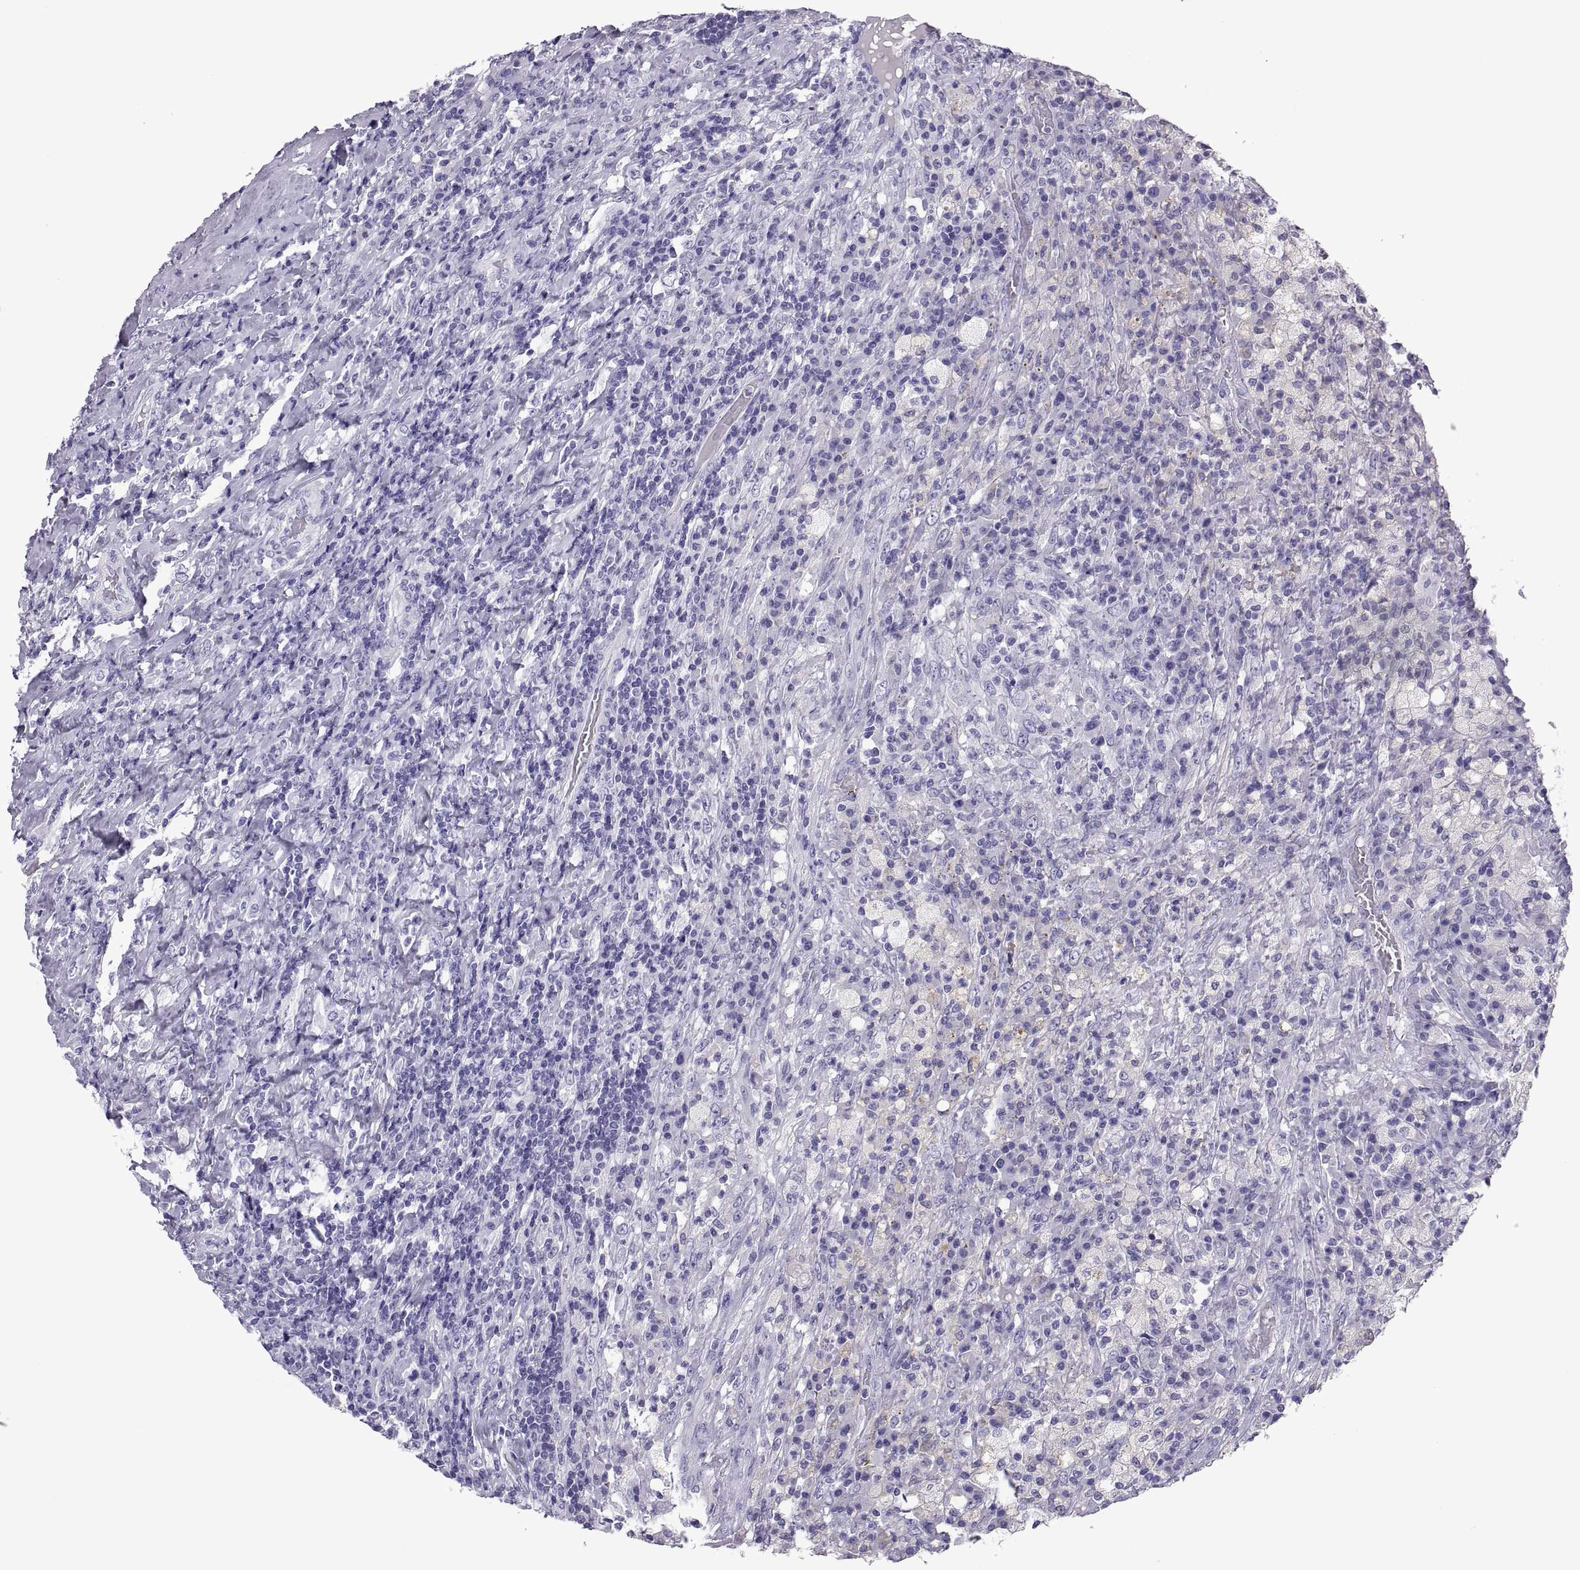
{"staining": {"intensity": "negative", "quantity": "none", "location": "none"}, "tissue": "testis cancer", "cell_type": "Tumor cells", "image_type": "cancer", "snomed": [{"axis": "morphology", "description": "Necrosis, NOS"}, {"axis": "morphology", "description": "Carcinoma, Embryonal, NOS"}, {"axis": "topography", "description": "Testis"}], "caption": "High magnification brightfield microscopy of testis embryonal carcinoma stained with DAB (3,3'-diaminobenzidine) (brown) and counterstained with hematoxylin (blue): tumor cells show no significant staining.", "gene": "RGS20", "patient": {"sex": "male", "age": 19}}